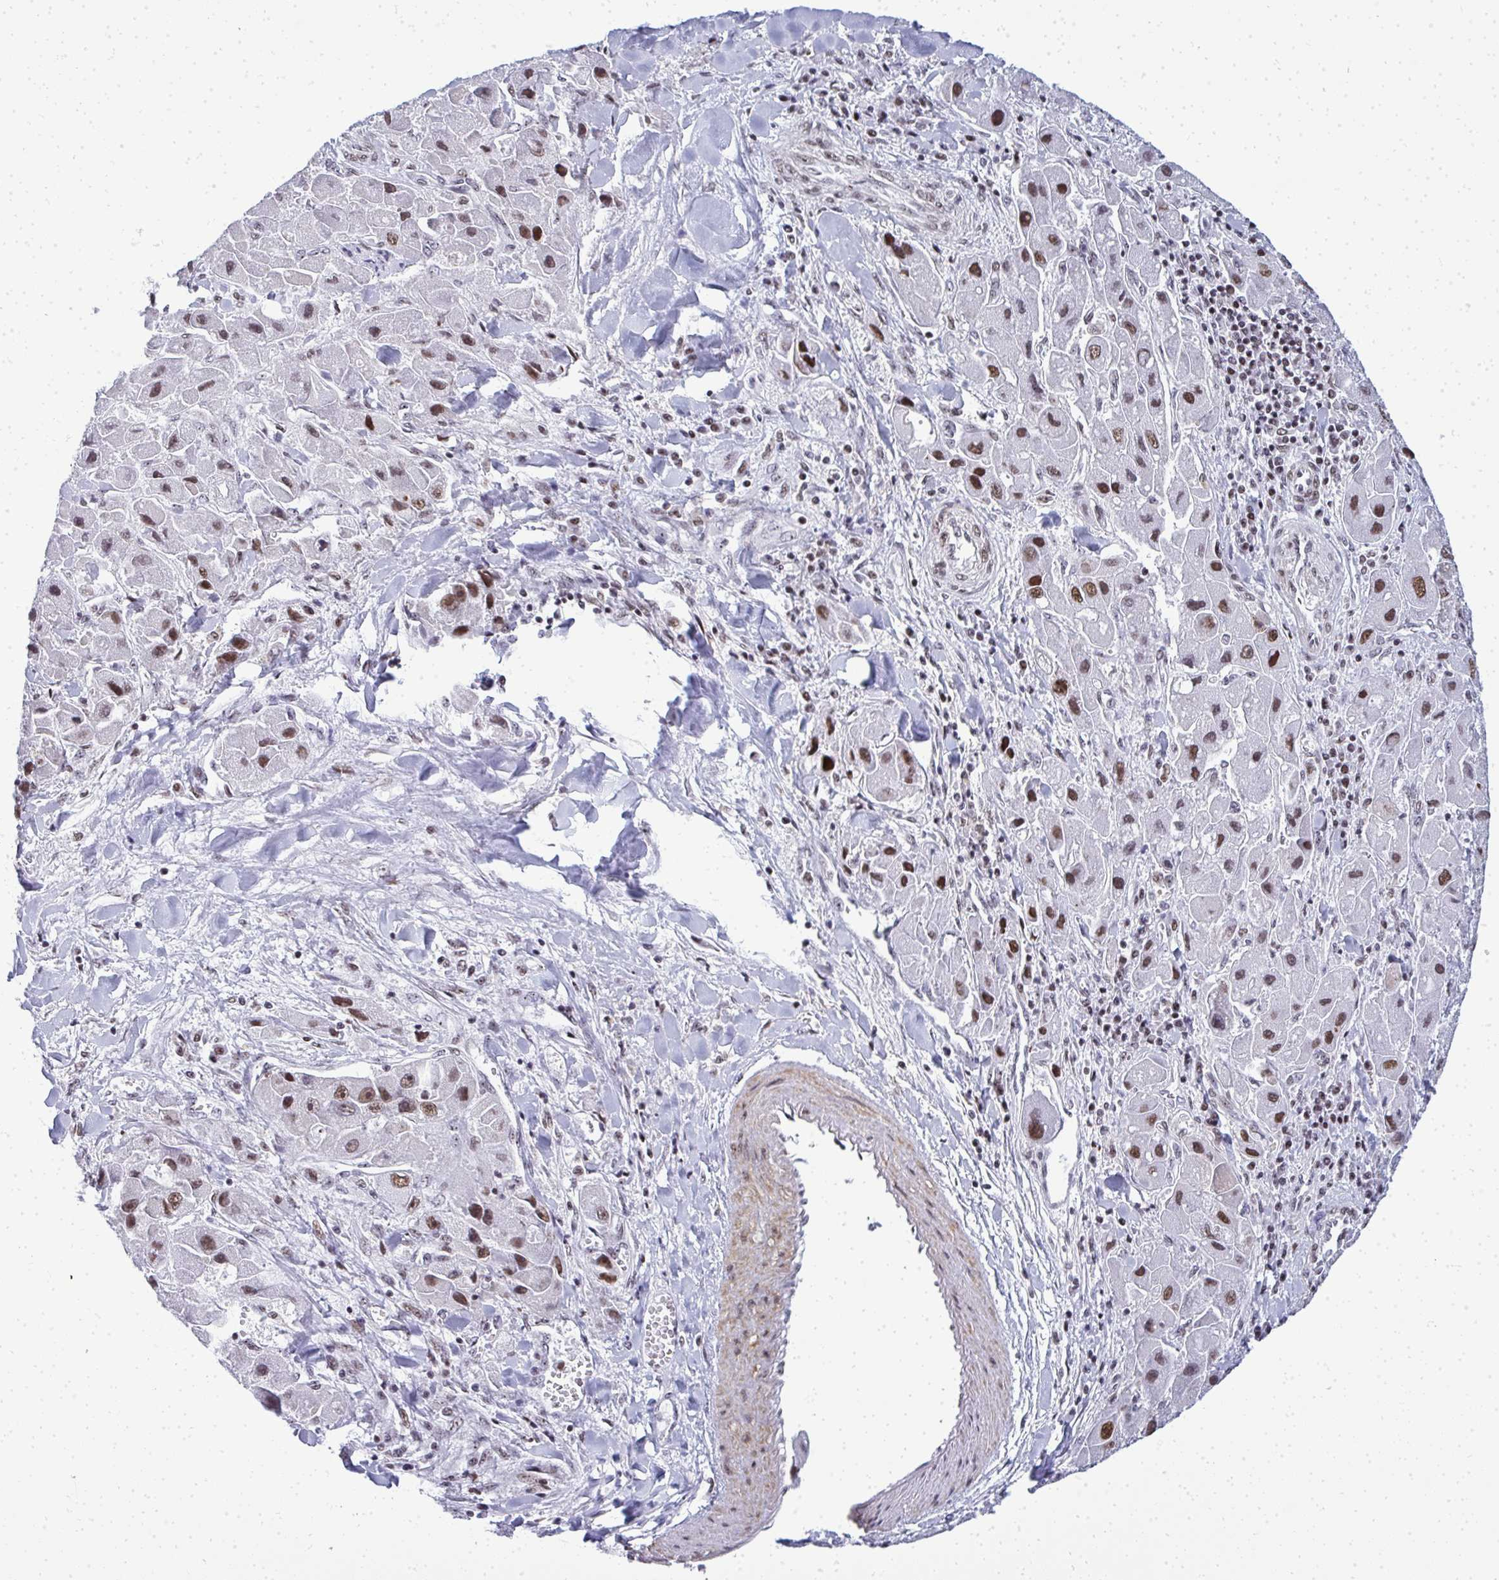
{"staining": {"intensity": "moderate", "quantity": ">75%", "location": "nuclear"}, "tissue": "liver cancer", "cell_type": "Tumor cells", "image_type": "cancer", "snomed": [{"axis": "morphology", "description": "Carcinoma, Hepatocellular, NOS"}, {"axis": "topography", "description": "Liver"}], "caption": "Moderate nuclear protein staining is identified in approximately >75% of tumor cells in hepatocellular carcinoma (liver).", "gene": "SIRT7", "patient": {"sex": "male", "age": 24}}